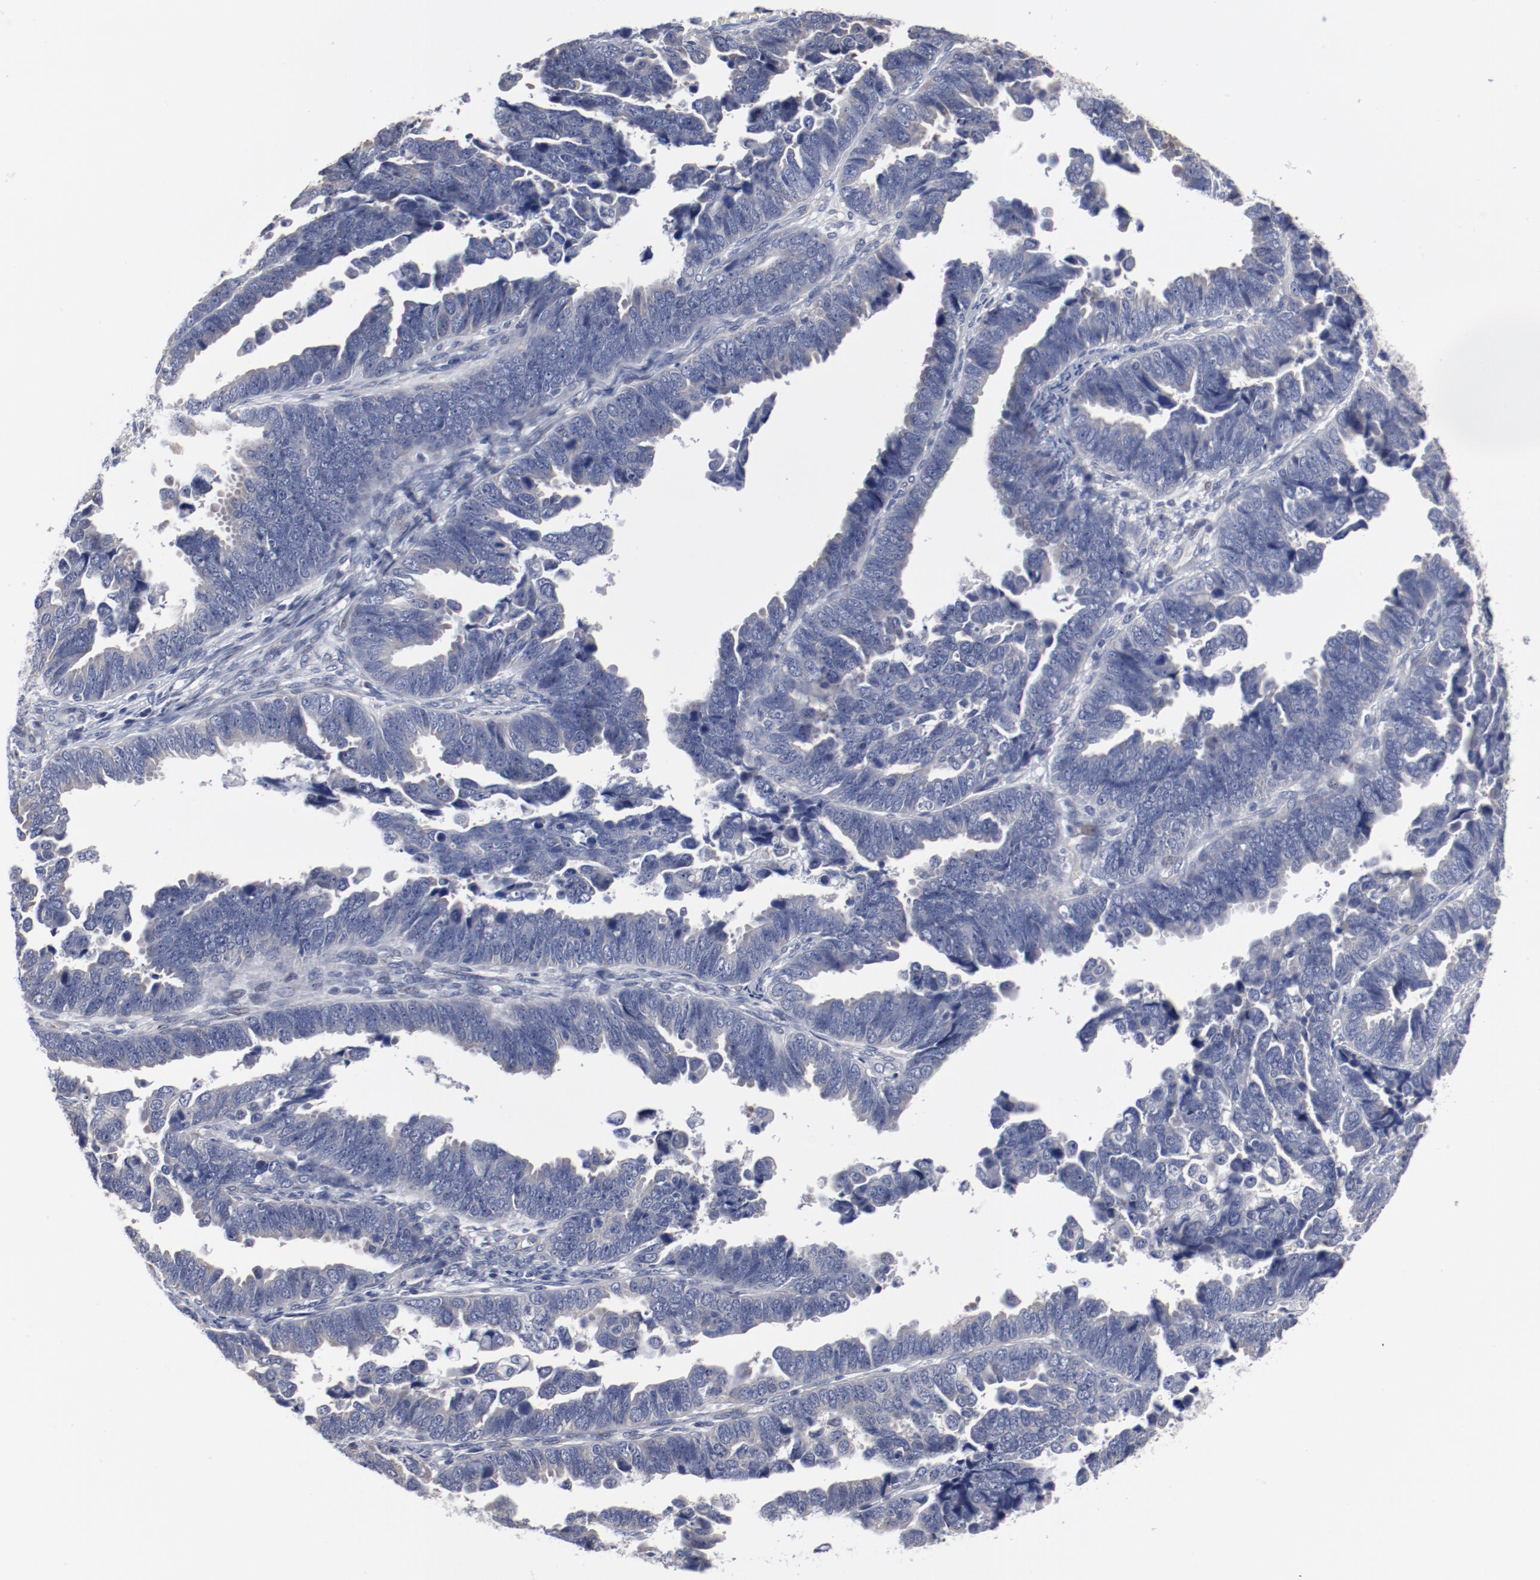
{"staining": {"intensity": "negative", "quantity": "none", "location": "none"}, "tissue": "endometrial cancer", "cell_type": "Tumor cells", "image_type": "cancer", "snomed": [{"axis": "morphology", "description": "Adenocarcinoma, NOS"}, {"axis": "topography", "description": "Endometrium"}], "caption": "High power microscopy photomicrograph of an immunohistochemistry micrograph of endometrial cancer (adenocarcinoma), revealing no significant positivity in tumor cells. The staining is performed using DAB brown chromogen with nuclei counter-stained in using hematoxylin.", "gene": "GPR143", "patient": {"sex": "female", "age": 75}}